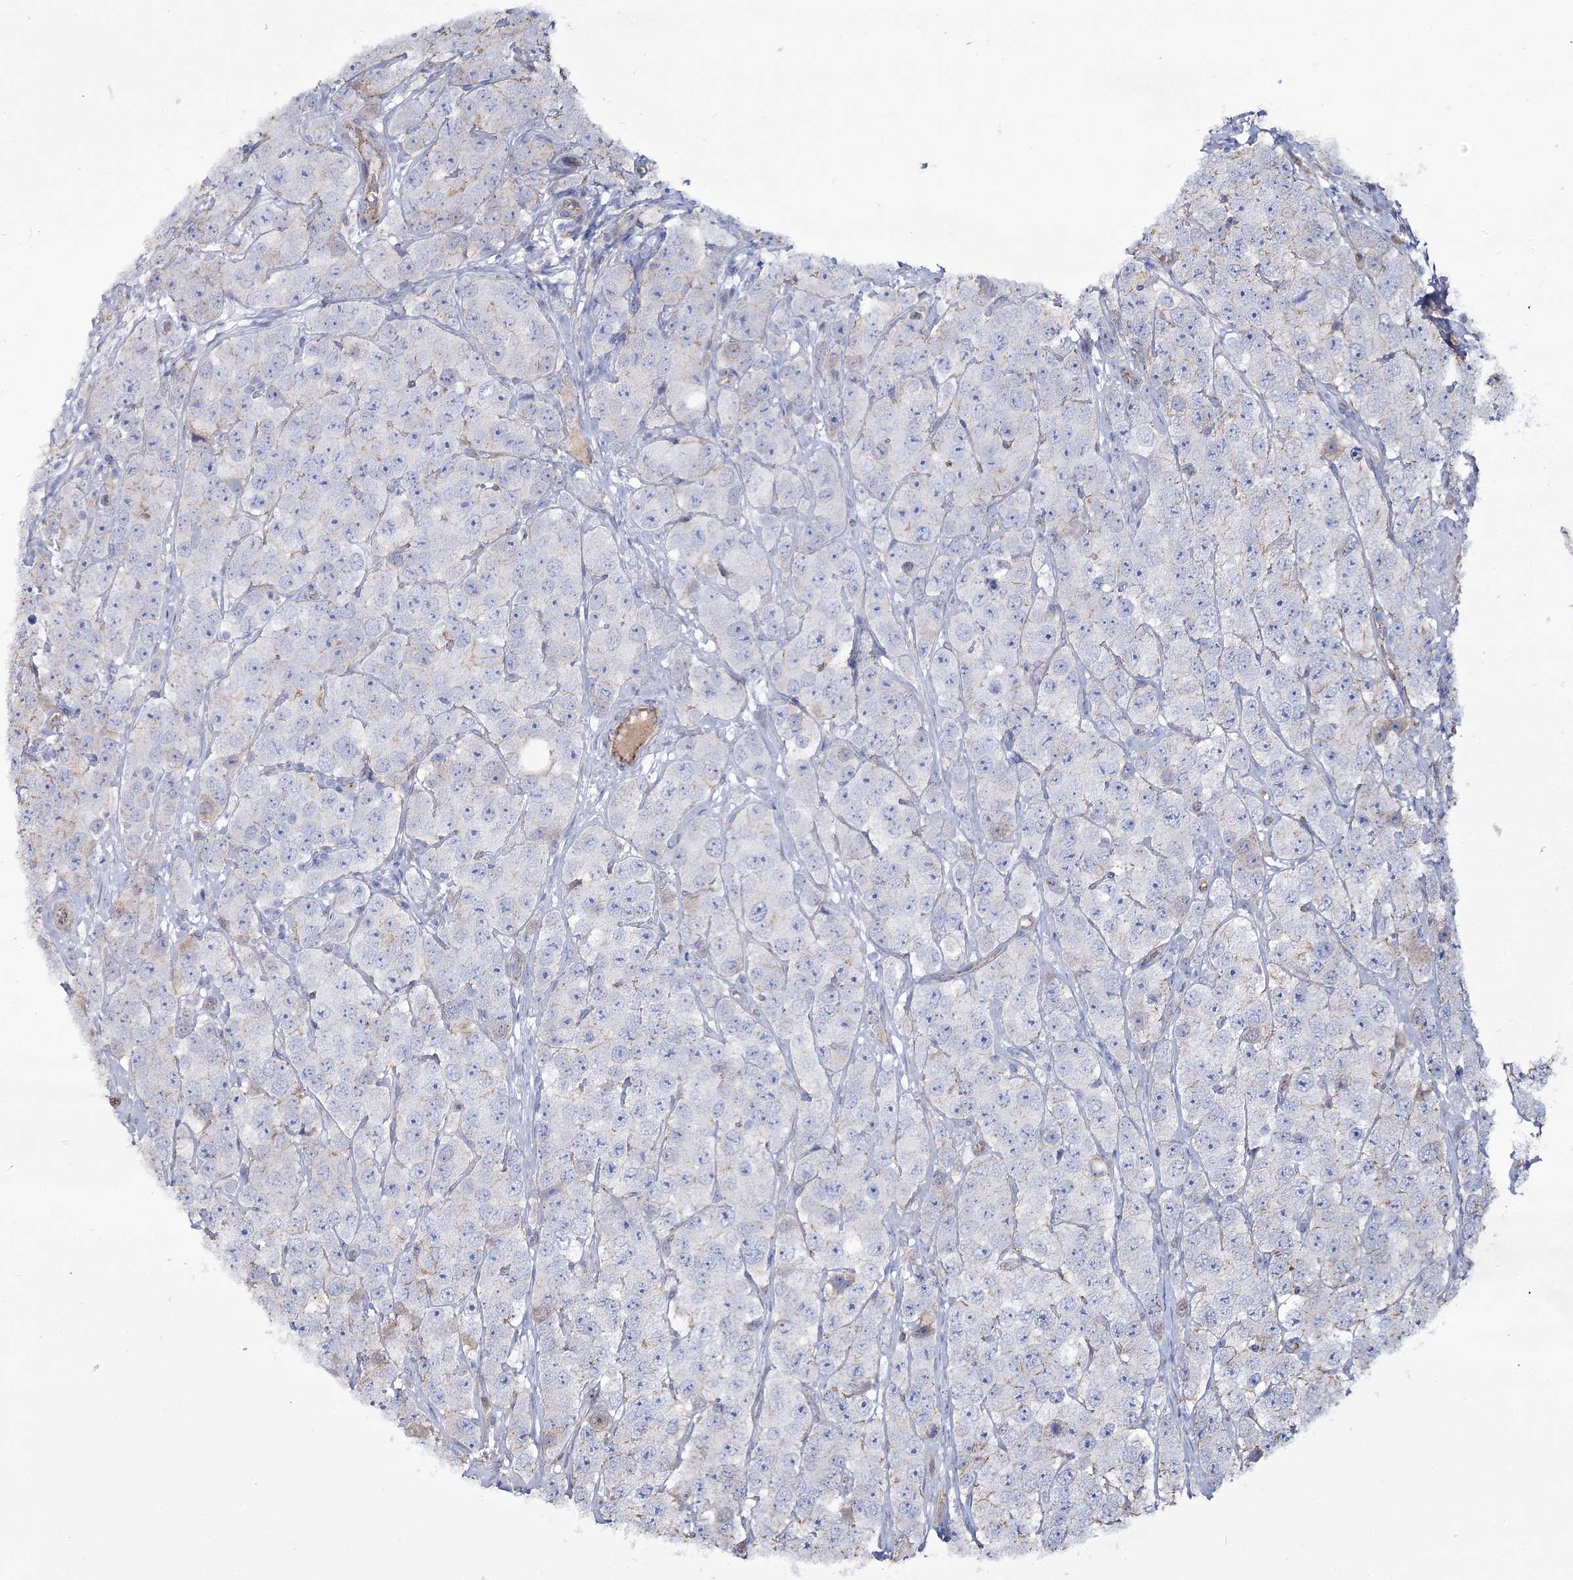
{"staining": {"intensity": "negative", "quantity": "none", "location": "none"}, "tissue": "testis cancer", "cell_type": "Tumor cells", "image_type": "cancer", "snomed": [{"axis": "morphology", "description": "Seminoma, NOS"}, {"axis": "topography", "description": "Testis"}], "caption": "Tumor cells show no significant protein staining in testis seminoma.", "gene": "ME3", "patient": {"sex": "male", "age": 28}}